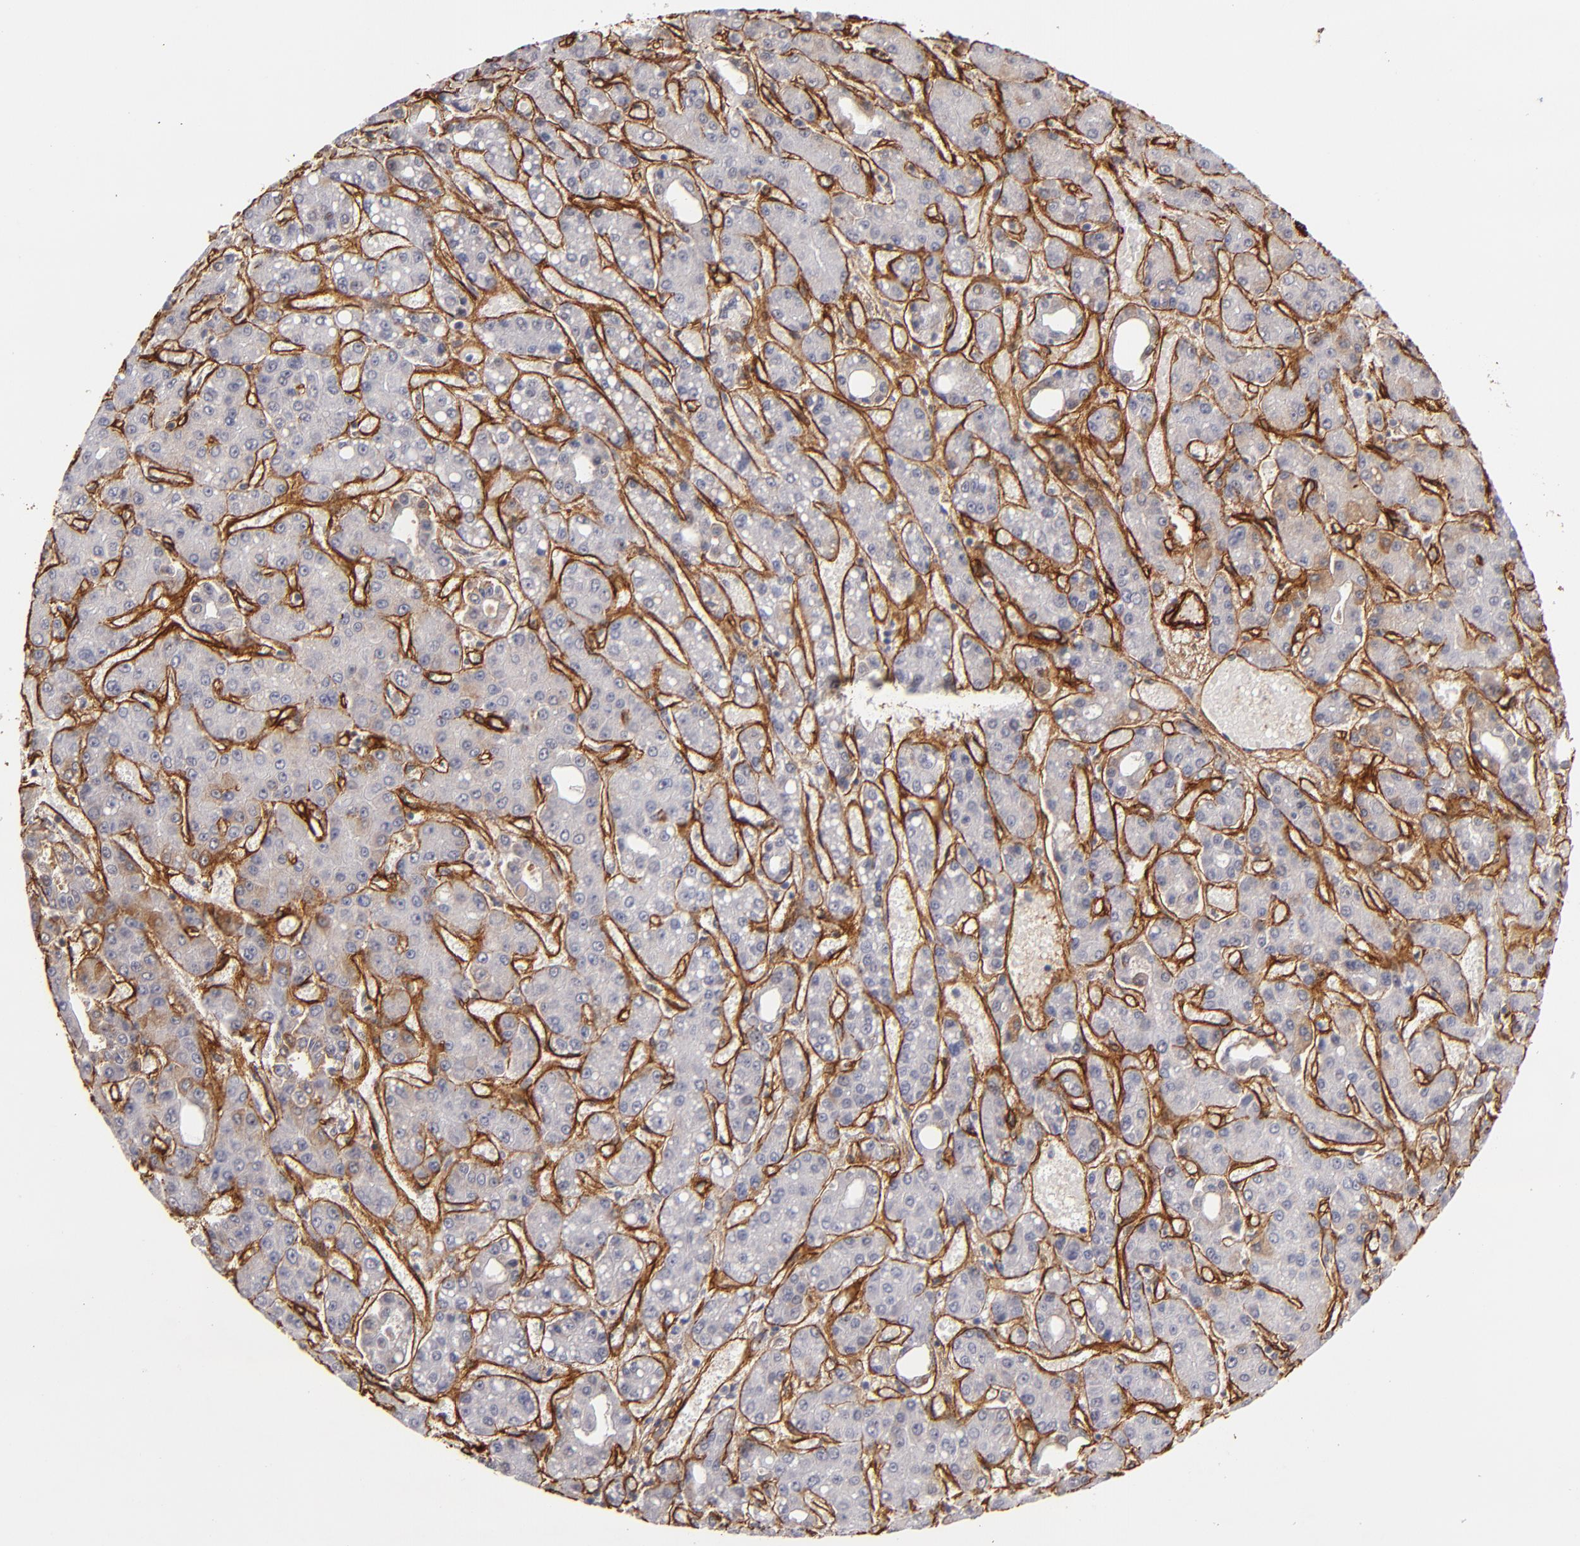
{"staining": {"intensity": "negative", "quantity": "none", "location": "none"}, "tissue": "liver cancer", "cell_type": "Tumor cells", "image_type": "cancer", "snomed": [{"axis": "morphology", "description": "Carcinoma, Hepatocellular, NOS"}, {"axis": "topography", "description": "Liver"}], "caption": "A micrograph of liver cancer (hepatocellular carcinoma) stained for a protein demonstrates no brown staining in tumor cells. (IHC, brightfield microscopy, high magnification).", "gene": "LAMC1", "patient": {"sex": "male", "age": 69}}